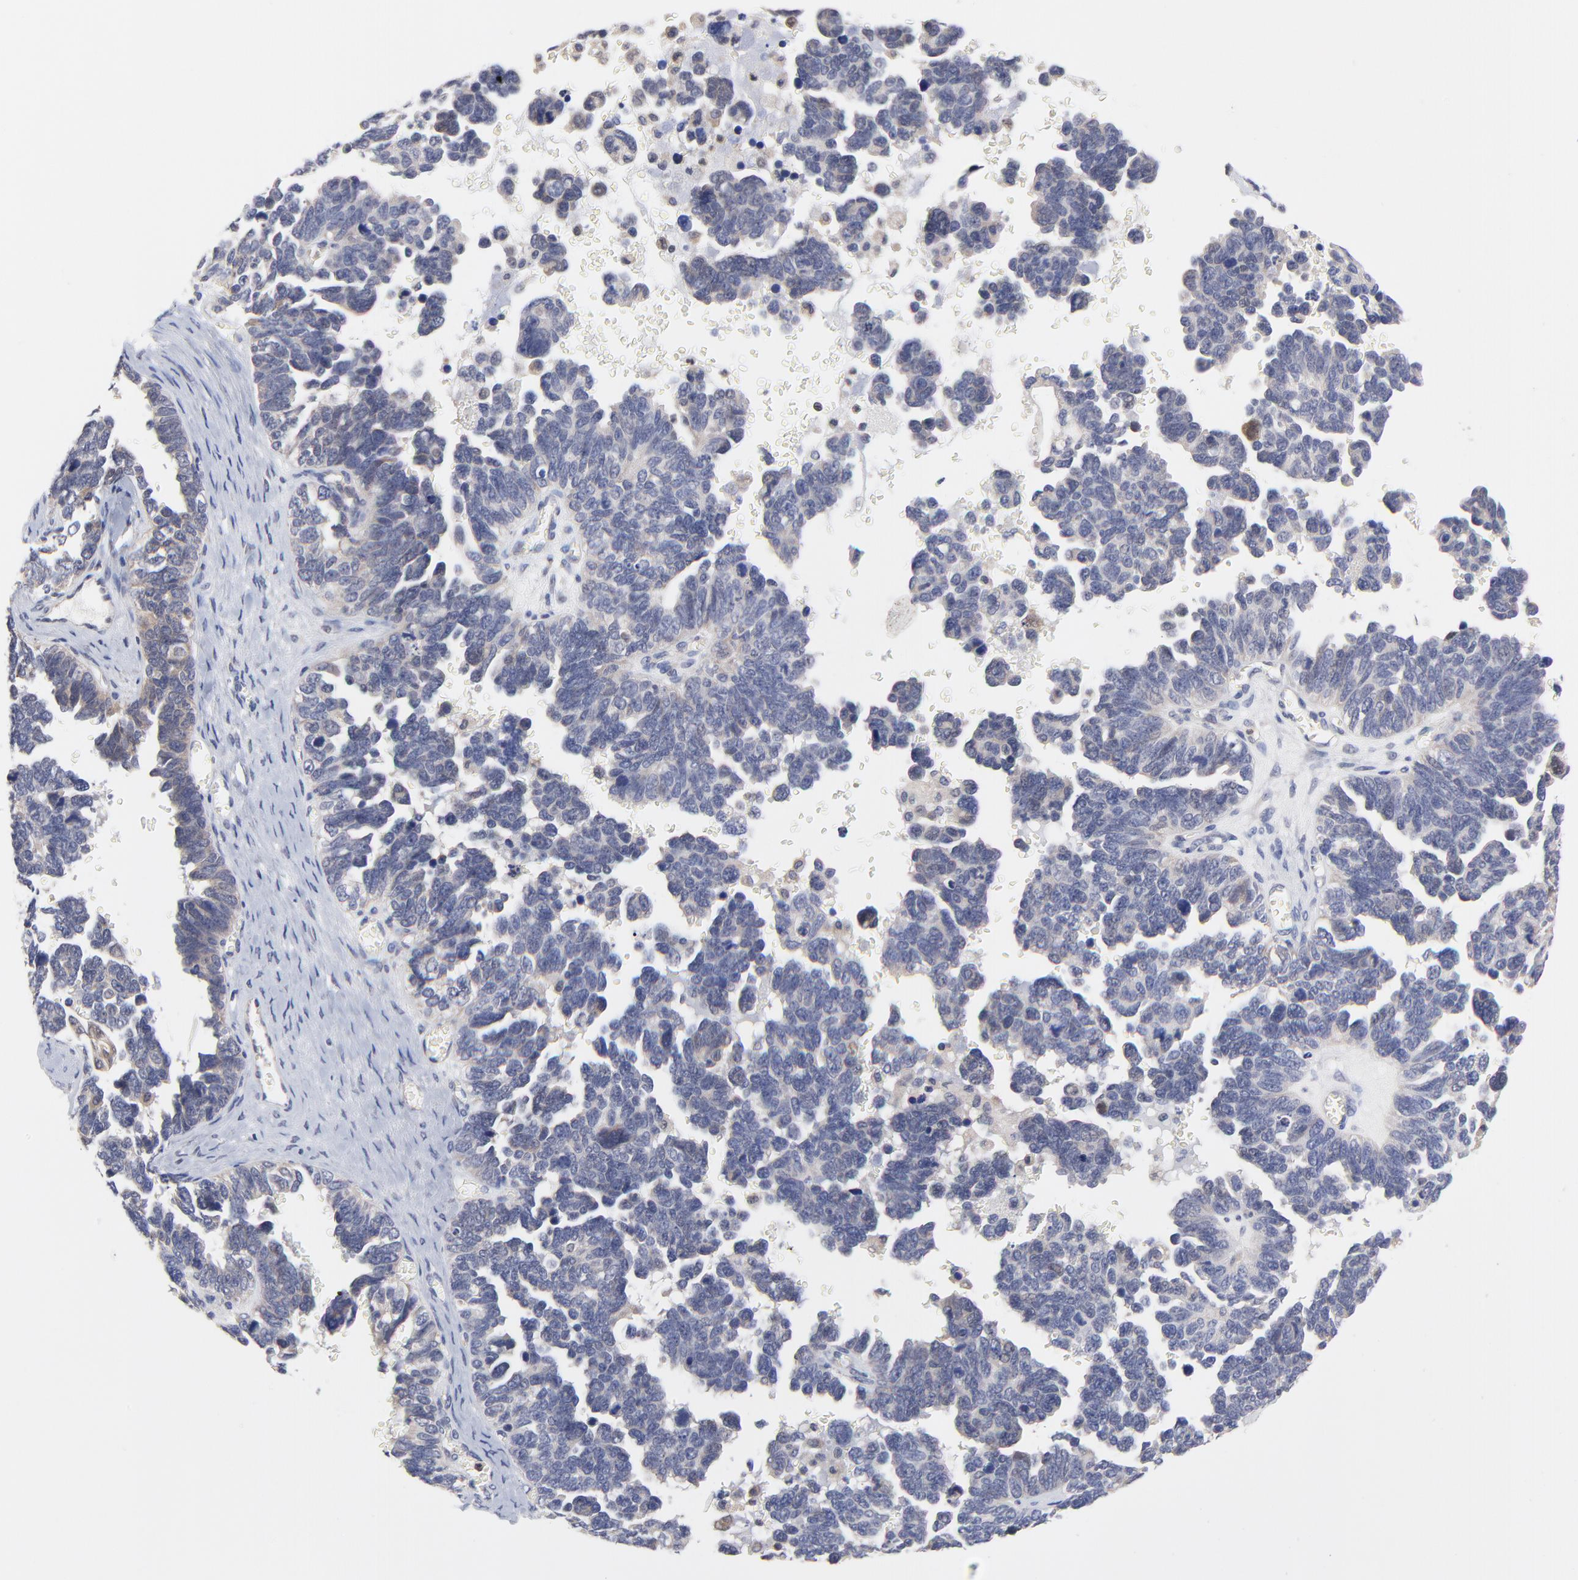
{"staining": {"intensity": "weak", "quantity": "<25%", "location": "cytoplasmic/membranous"}, "tissue": "ovarian cancer", "cell_type": "Tumor cells", "image_type": "cancer", "snomed": [{"axis": "morphology", "description": "Cystadenocarcinoma, serous, NOS"}, {"axis": "topography", "description": "Ovary"}], "caption": "This is an immunohistochemistry (IHC) micrograph of human ovarian serous cystadenocarcinoma. There is no expression in tumor cells.", "gene": "PCMT1", "patient": {"sex": "female", "age": 69}}